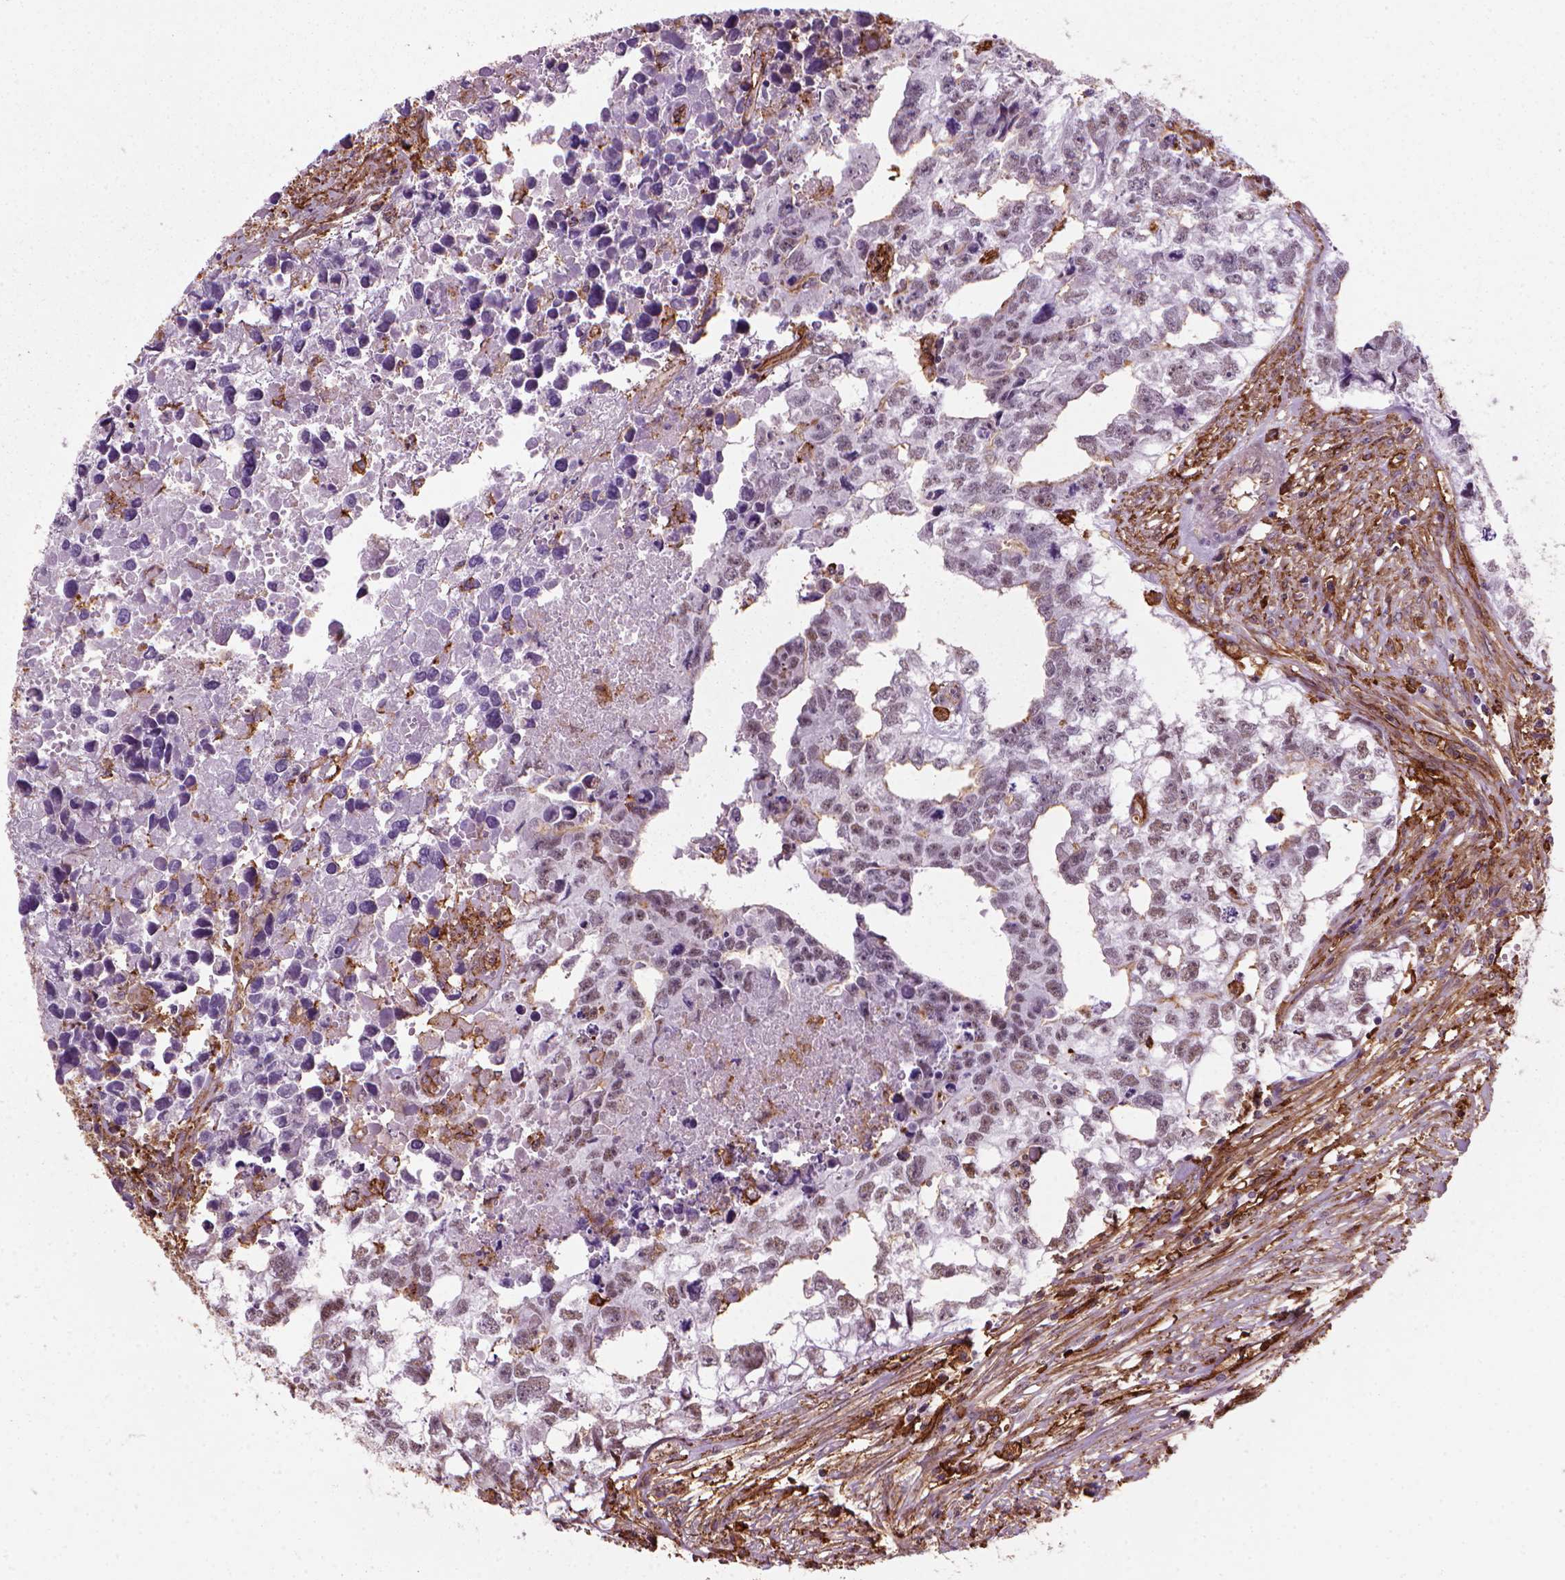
{"staining": {"intensity": "negative", "quantity": "none", "location": "none"}, "tissue": "testis cancer", "cell_type": "Tumor cells", "image_type": "cancer", "snomed": [{"axis": "morphology", "description": "Carcinoma, Embryonal, NOS"}, {"axis": "morphology", "description": "Teratoma, malignant, NOS"}, {"axis": "topography", "description": "Testis"}], "caption": "The photomicrograph shows no significant expression in tumor cells of testis cancer.", "gene": "MARCKS", "patient": {"sex": "male", "age": 44}}